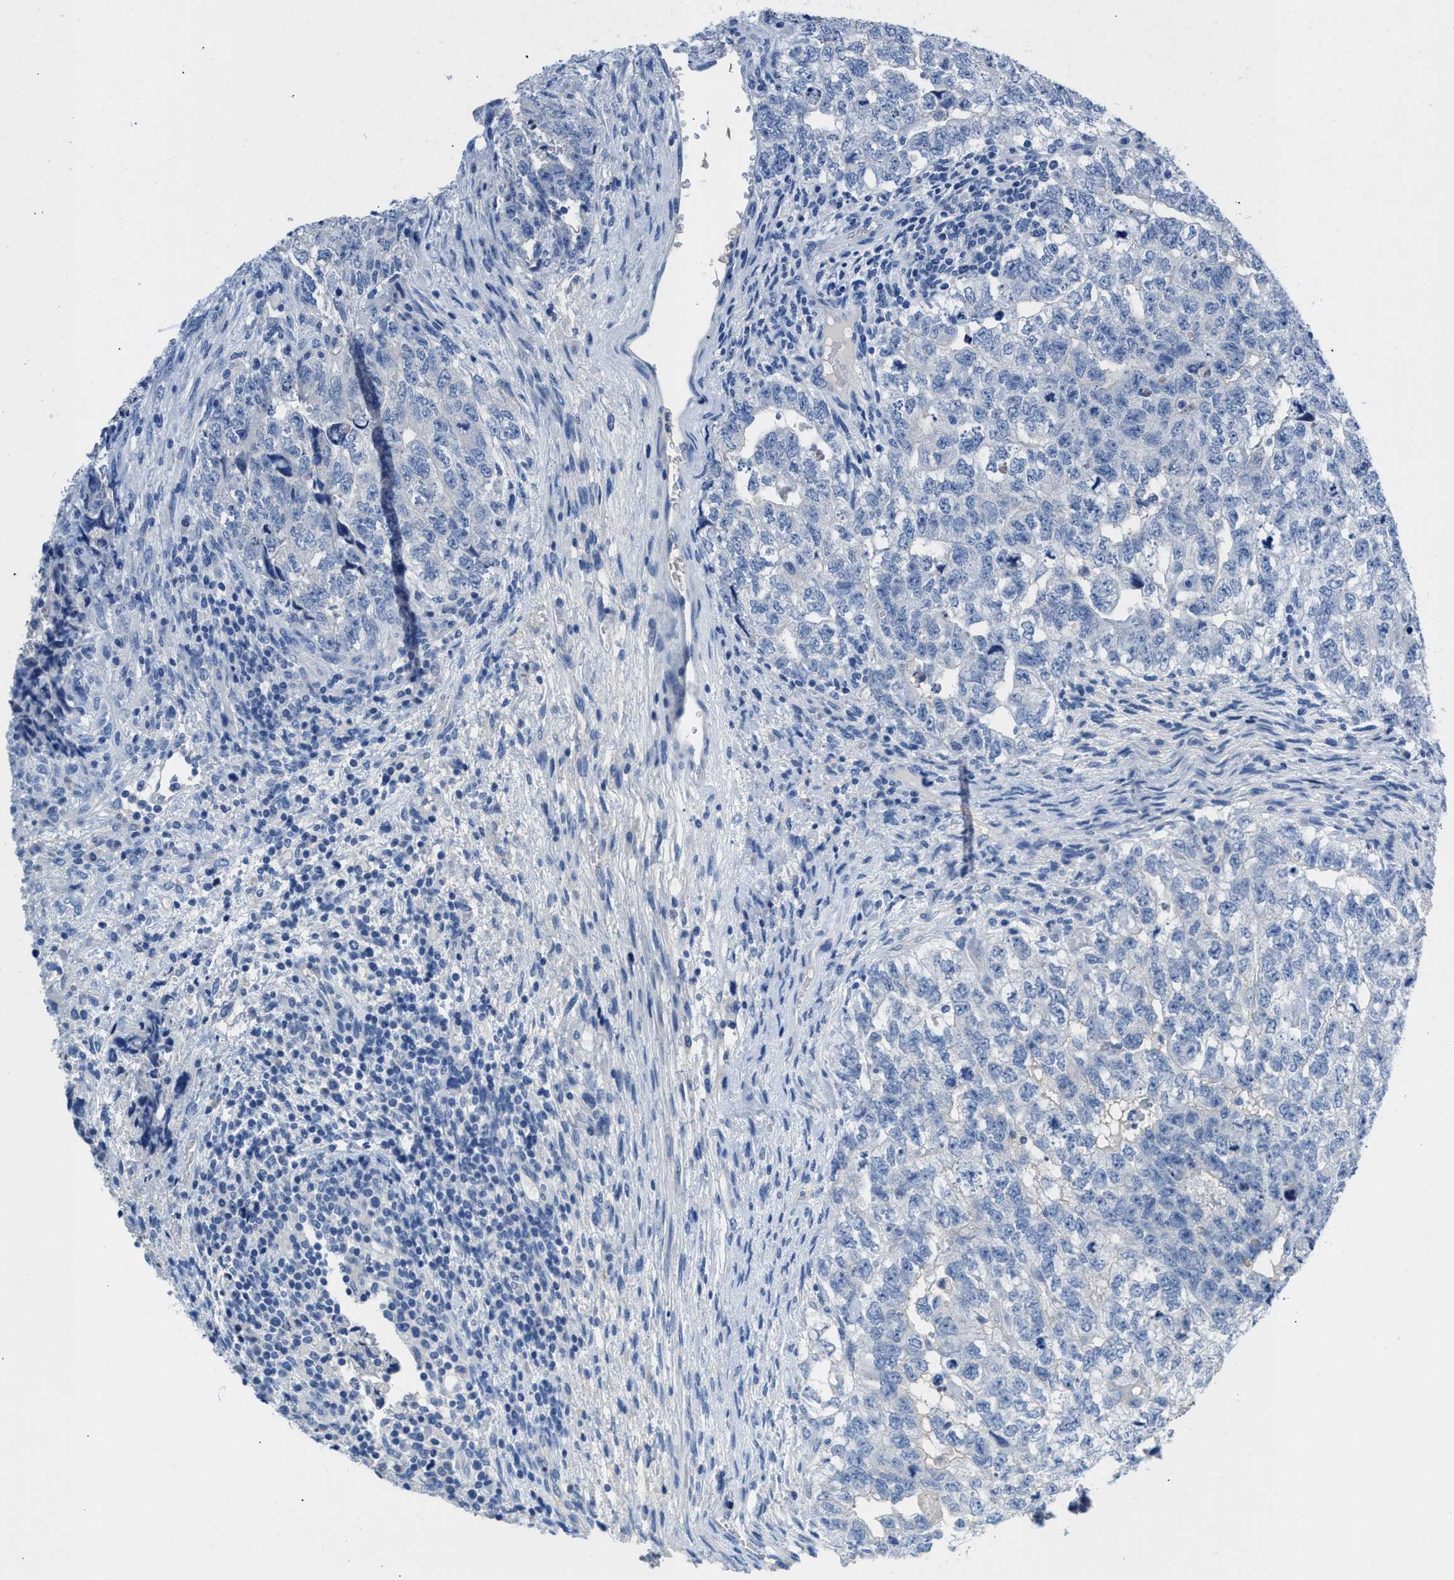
{"staining": {"intensity": "negative", "quantity": "none", "location": "none"}, "tissue": "testis cancer", "cell_type": "Tumor cells", "image_type": "cancer", "snomed": [{"axis": "morphology", "description": "Carcinoma, Embryonal, NOS"}, {"axis": "topography", "description": "Testis"}], "caption": "Immunohistochemistry of human testis cancer (embryonal carcinoma) demonstrates no staining in tumor cells.", "gene": "SLFN13", "patient": {"sex": "male", "age": 36}}